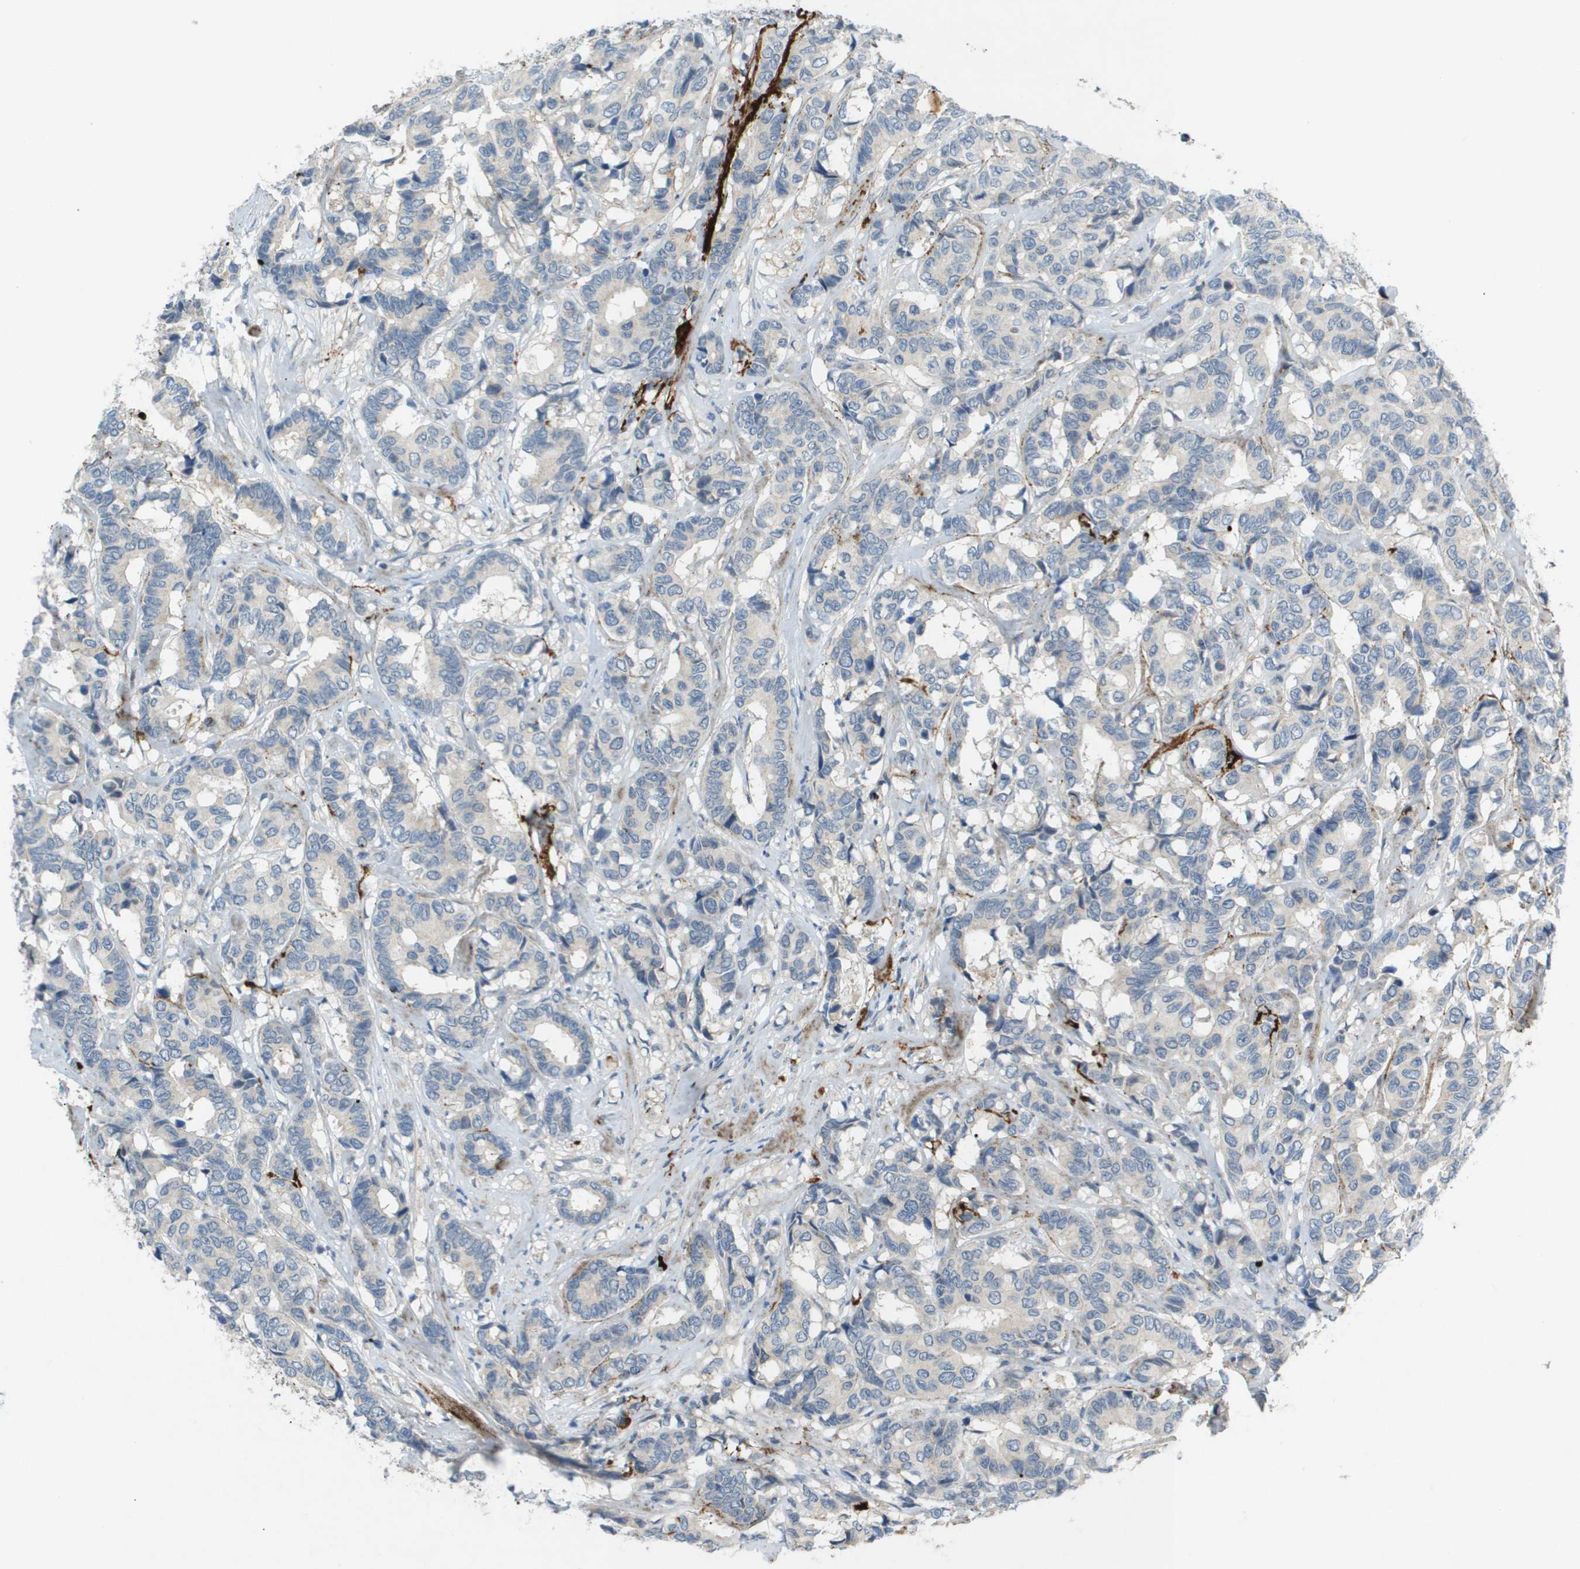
{"staining": {"intensity": "negative", "quantity": "none", "location": "none"}, "tissue": "breast cancer", "cell_type": "Tumor cells", "image_type": "cancer", "snomed": [{"axis": "morphology", "description": "Duct carcinoma"}, {"axis": "topography", "description": "Breast"}], "caption": "Intraductal carcinoma (breast) was stained to show a protein in brown. There is no significant expression in tumor cells. (DAB (3,3'-diaminobenzidine) immunohistochemistry visualized using brightfield microscopy, high magnification).", "gene": "VTN", "patient": {"sex": "female", "age": 87}}